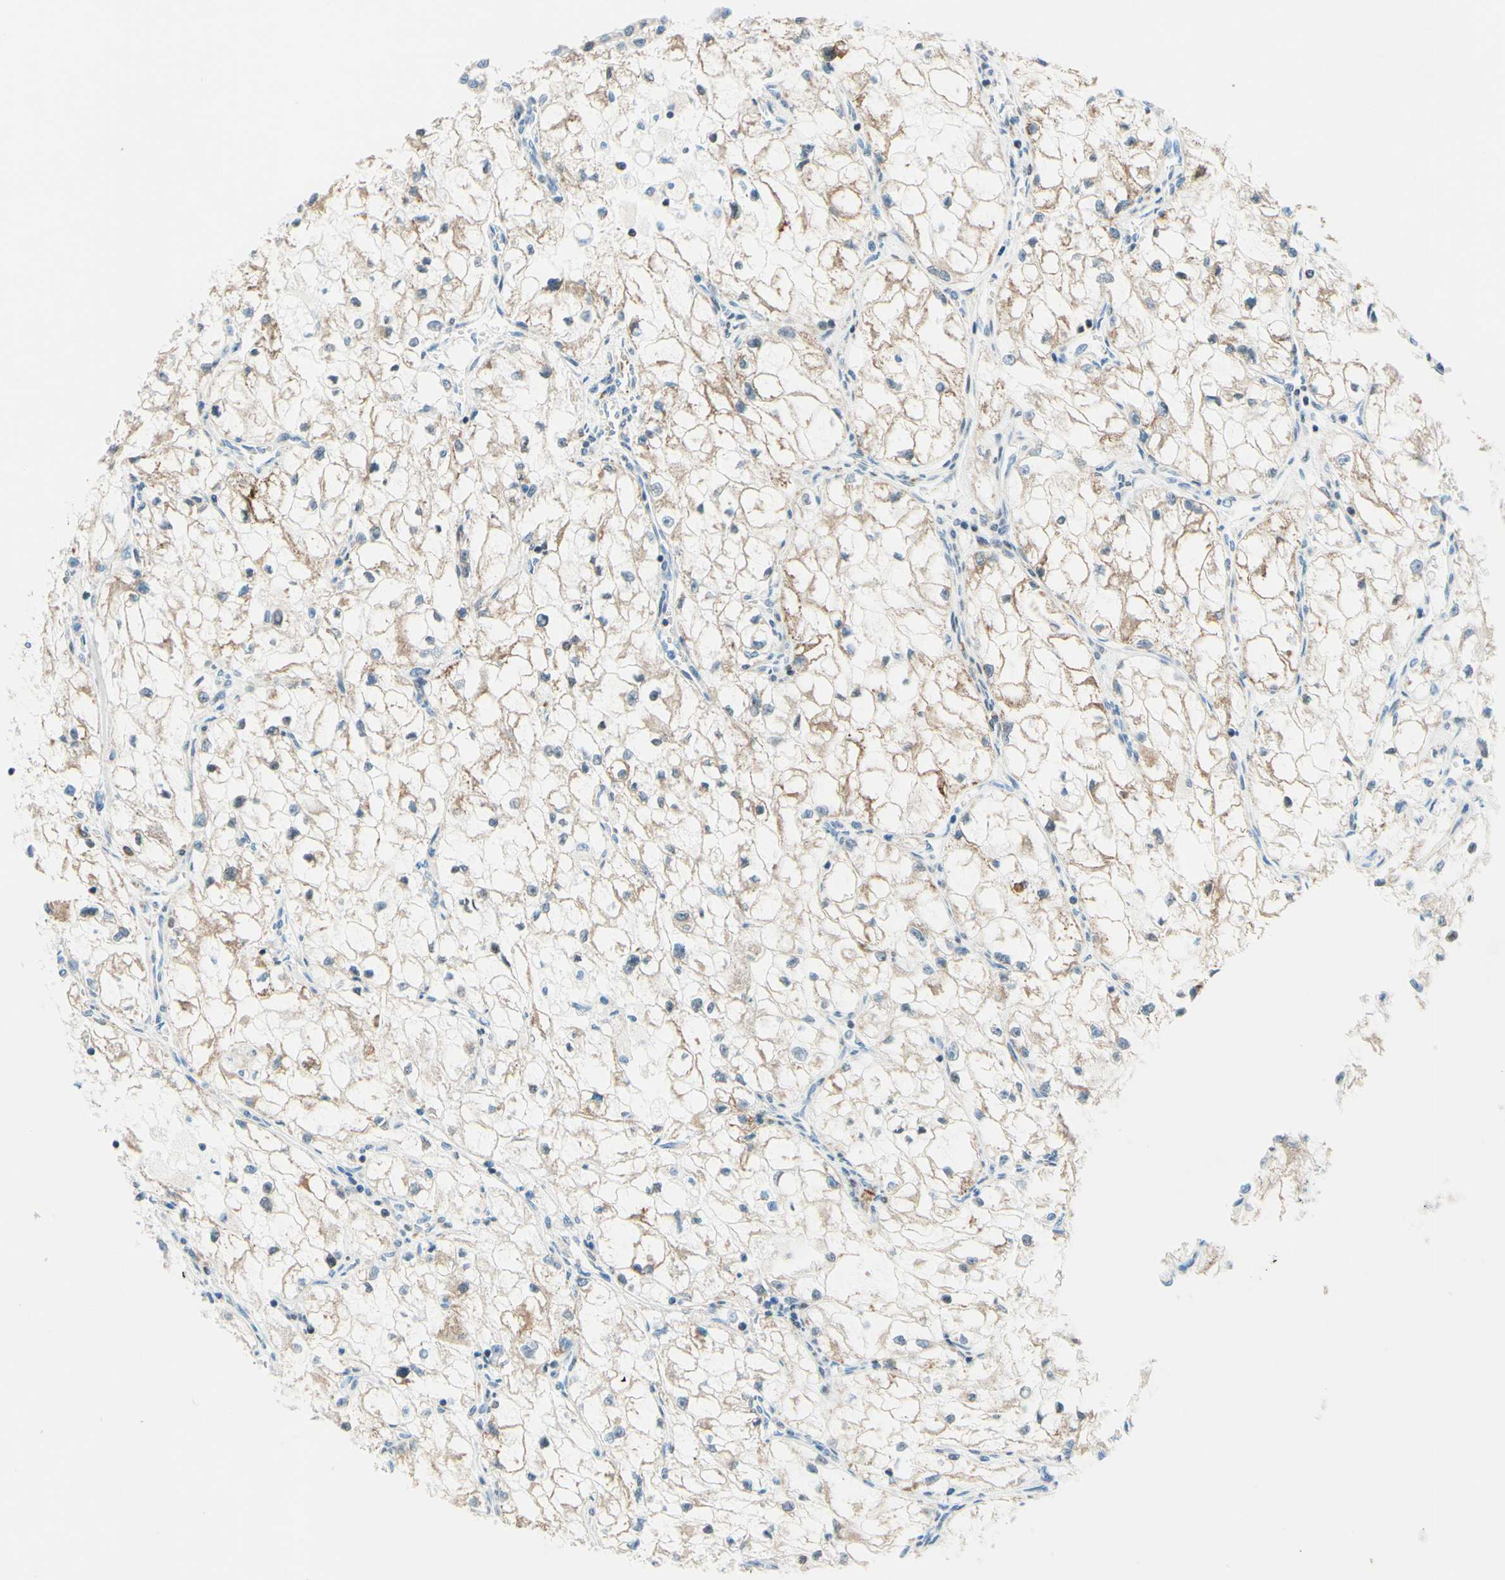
{"staining": {"intensity": "weak", "quantity": "25%-75%", "location": "cytoplasmic/membranous"}, "tissue": "renal cancer", "cell_type": "Tumor cells", "image_type": "cancer", "snomed": [{"axis": "morphology", "description": "Adenocarcinoma, NOS"}, {"axis": "topography", "description": "Kidney"}], "caption": "Adenocarcinoma (renal) stained with DAB immunohistochemistry displays low levels of weak cytoplasmic/membranous expression in about 25%-75% of tumor cells. Nuclei are stained in blue.", "gene": "CBX7", "patient": {"sex": "female", "age": 70}}